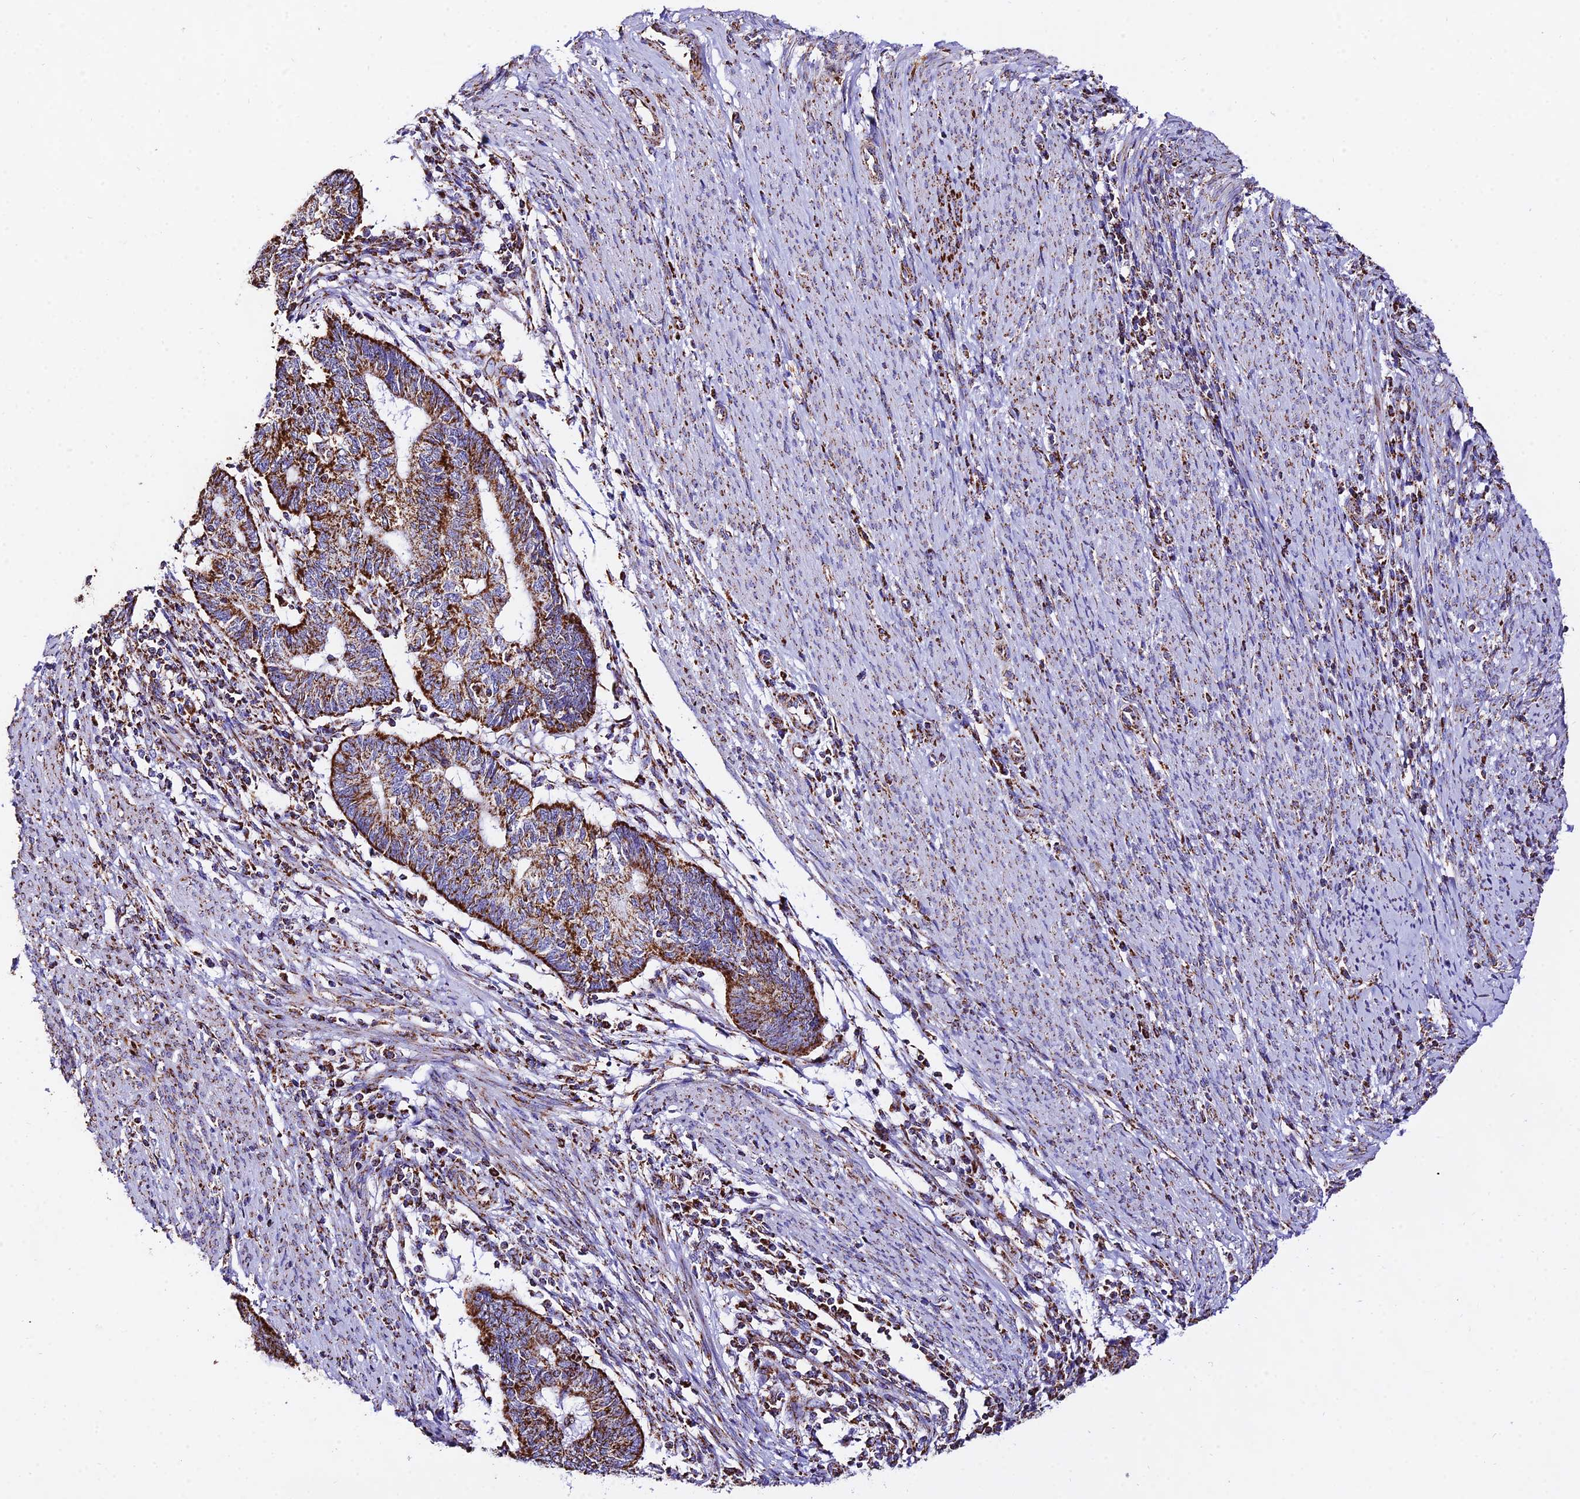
{"staining": {"intensity": "strong", "quantity": ">75%", "location": "cytoplasmic/membranous"}, "tissue": "endometrial cancer", "cell_type": "Tumor cells", "image_type": "cancer", "snomed": [{"axis": "morphology", "description": "Adenocarcinoma, NOS"}, {"axis": "topography", "description": "Uterus"}, {"axis": "topography", "description": "Endometrium"}], "caption": "Endometrial adenocarcinoma stained for a protein shows strong cytoplasmic/membranous positivity in tumor cells.", "gene": "ATP5PD", "patient": {"sex": "female", "age": 70}}